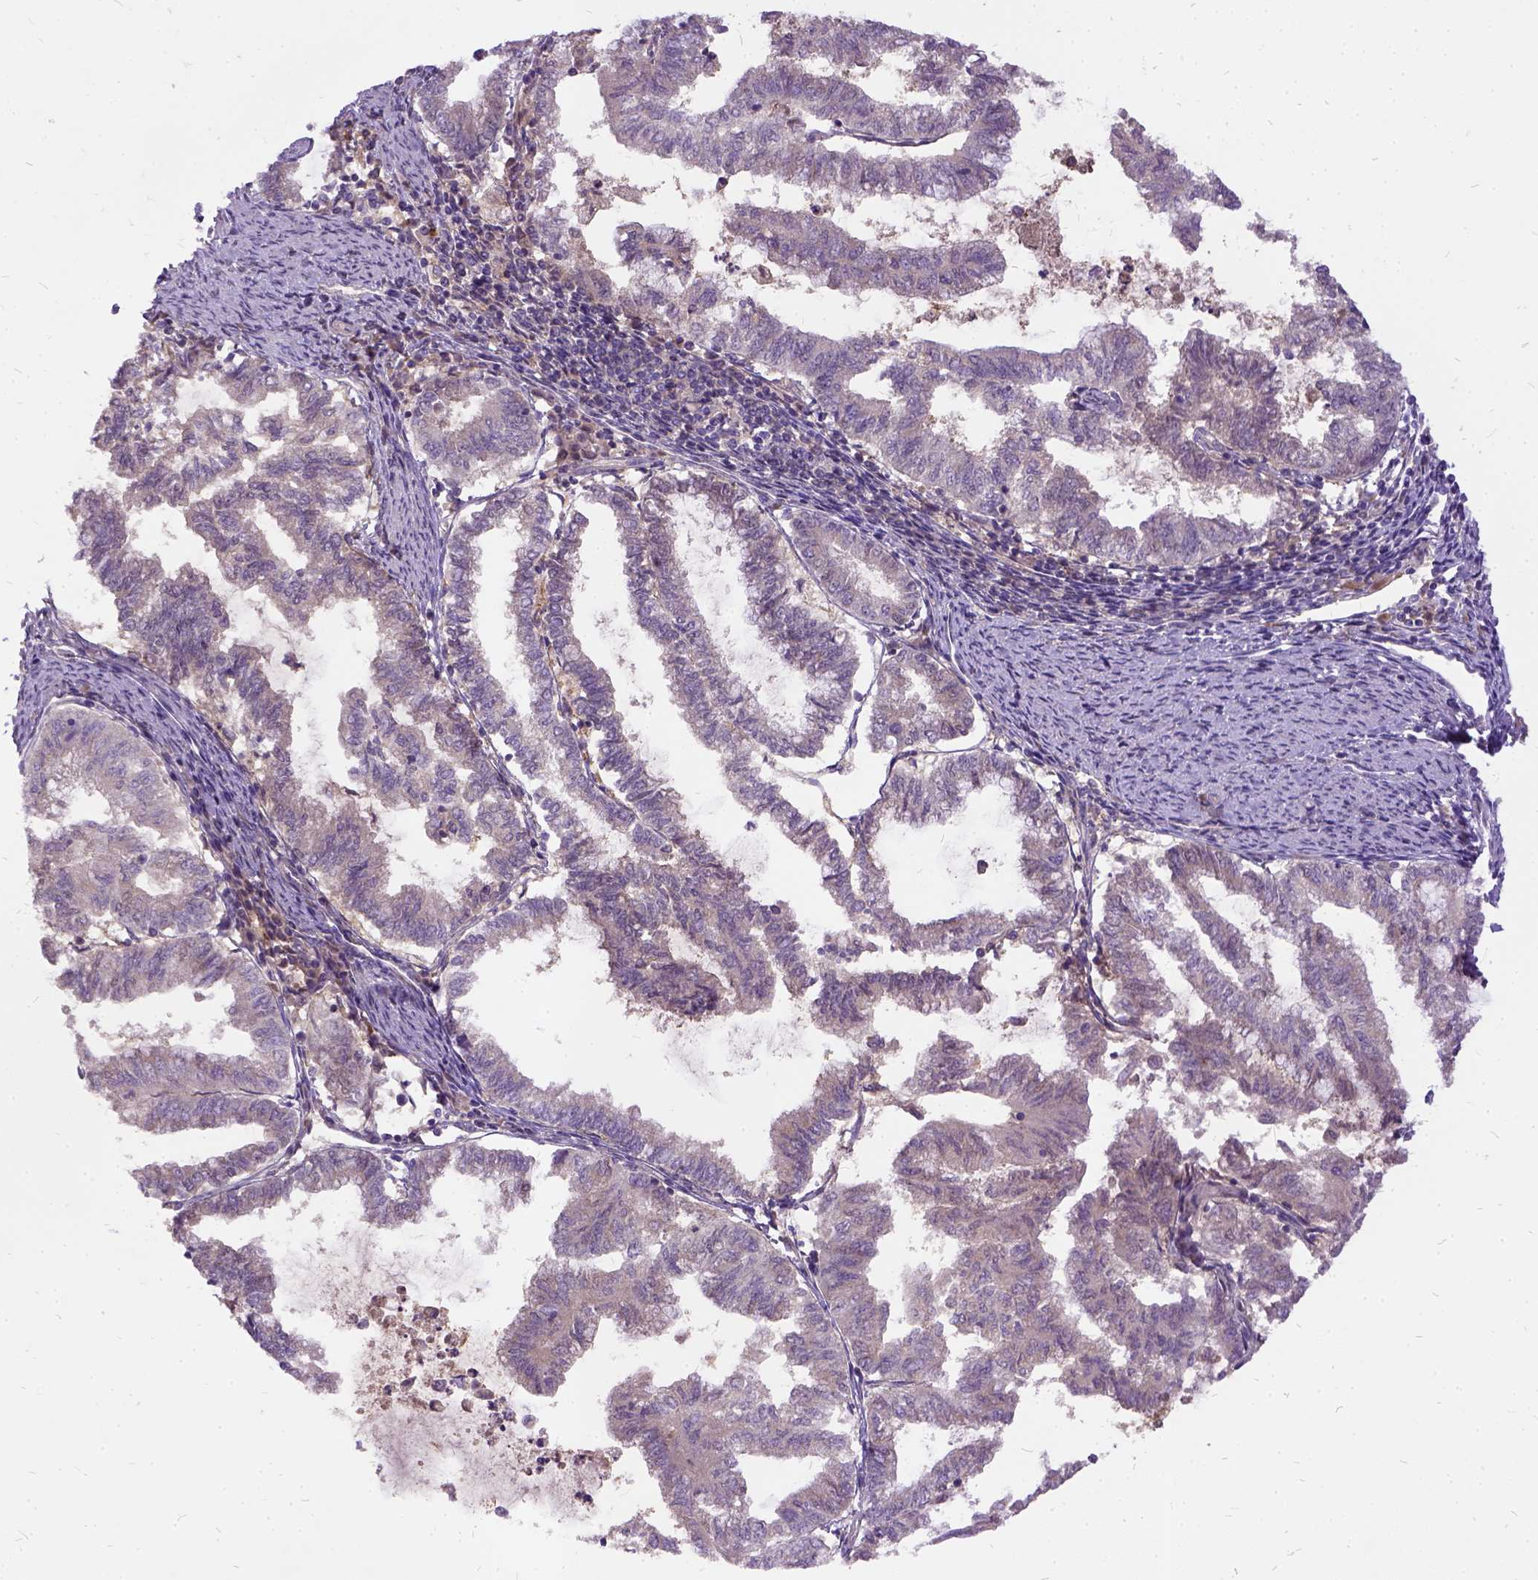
{"staining": {"intensity": "negative", "quantity": "none", "location": "none"}, "tissue": "endometrial cancer", "cell_type": "Tumor cells", "image_type": "cancer", "snomed": [{"axis": "morphology", "description": "Adenocarcinoma, NOS"}, {"axis": "topography", "description": "Endometrium"}], "caption": "Tumor cells are negative for brown protein staining in adenocarcinoma (endometrial).", "gene": "ILRUN", "patient": {"sex": "female", "age": 79}}